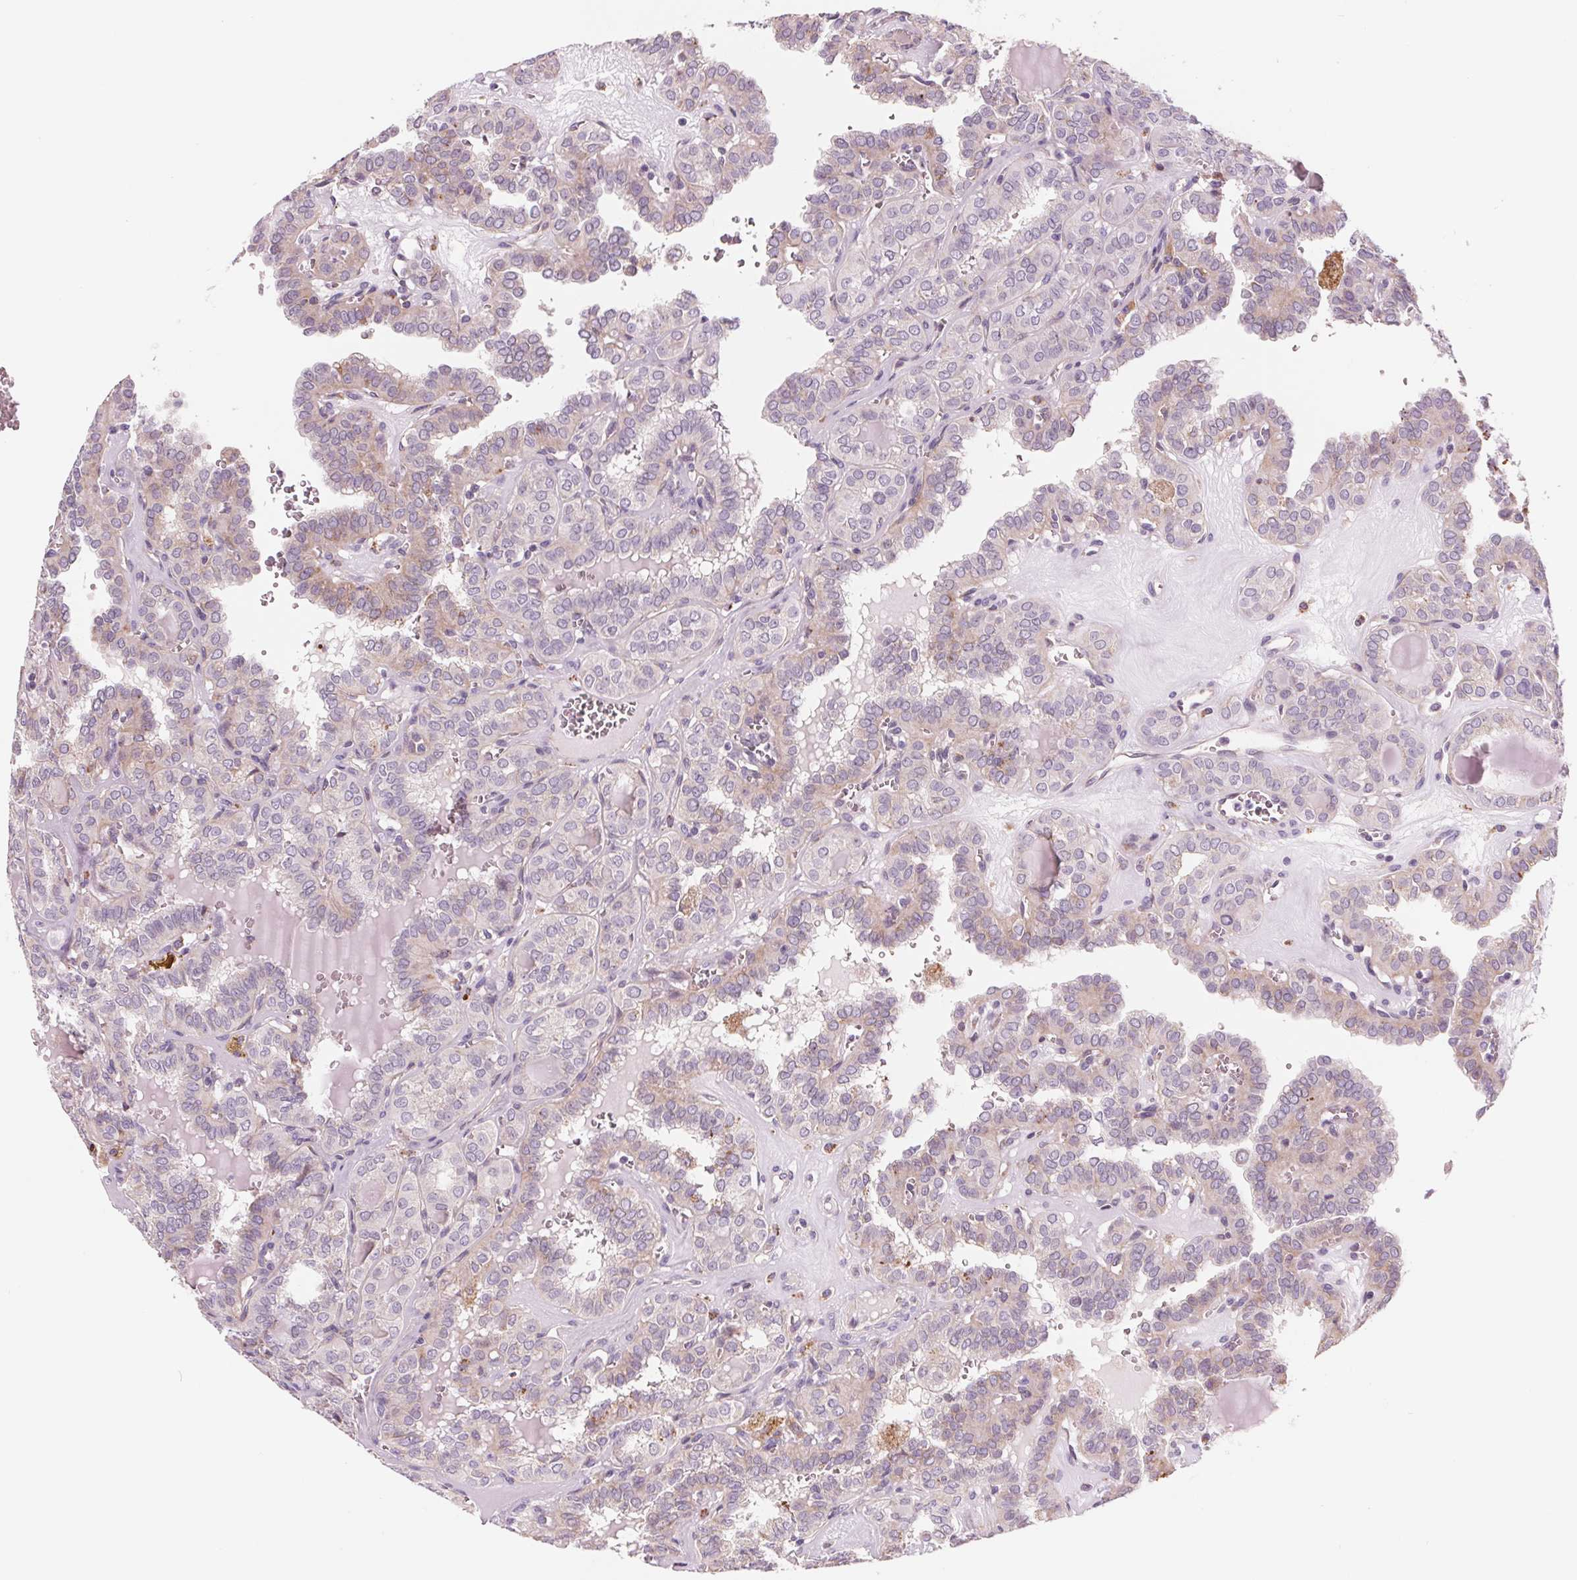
{"staining": {"intensity": "weak", "quantity": "<25%", "location": "cytoplasmic/membranous"}, "tissue": "thyroid cancer", "cell_type": "Tumor cells", "image_type": "cancer", "snomed": [{"axis": "morphology", "description": "Papillary adenocarcinoma, NOS"}, {"axis": "topography", "description": "Thyroid gland"}], "caption": "This is an IHC image of human thyroid cancer (papillary adenocarcinoma). There is no positivity in tumor cells.", "gene": "SAMD5", "patient": {"sex": "female", "age": 41}}